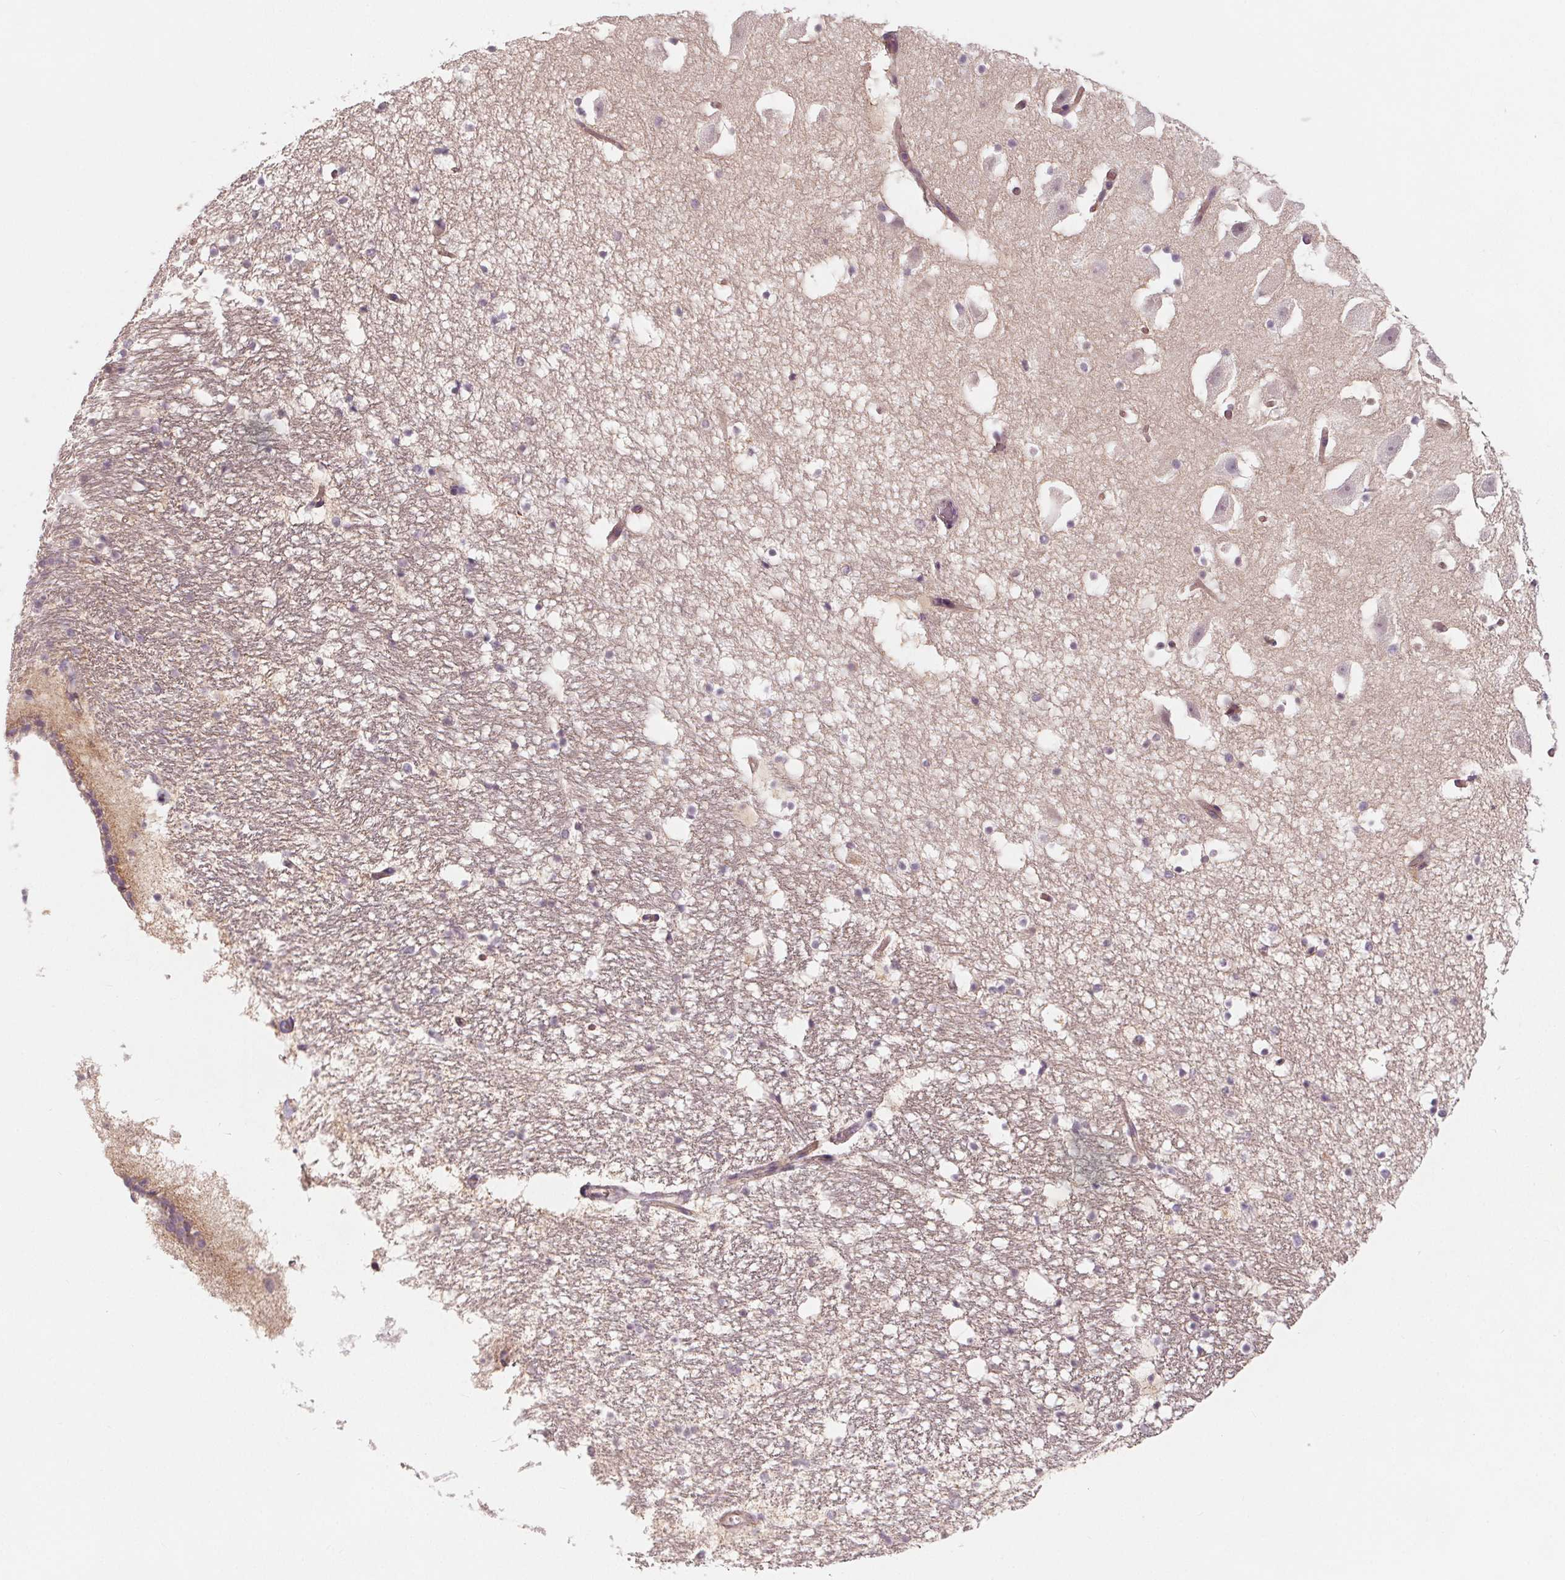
{"staining": {"intensity": "negative", "quantity": "none", "location": "none"}, "tissue": "hippocampus", "cell_type": "Glial cells", "image_type": "normal", "snomed": [{"axis": "morphology", "description": "Normal tissue, NOS"}, {"axis": "topography", "description": "Hippocampus"}], "caption": "IHC of unremarkable hippocampus exhibits no staining in glial cells.", "gene": "VNN1", "patient": {"sex": "male", "age": 26}}